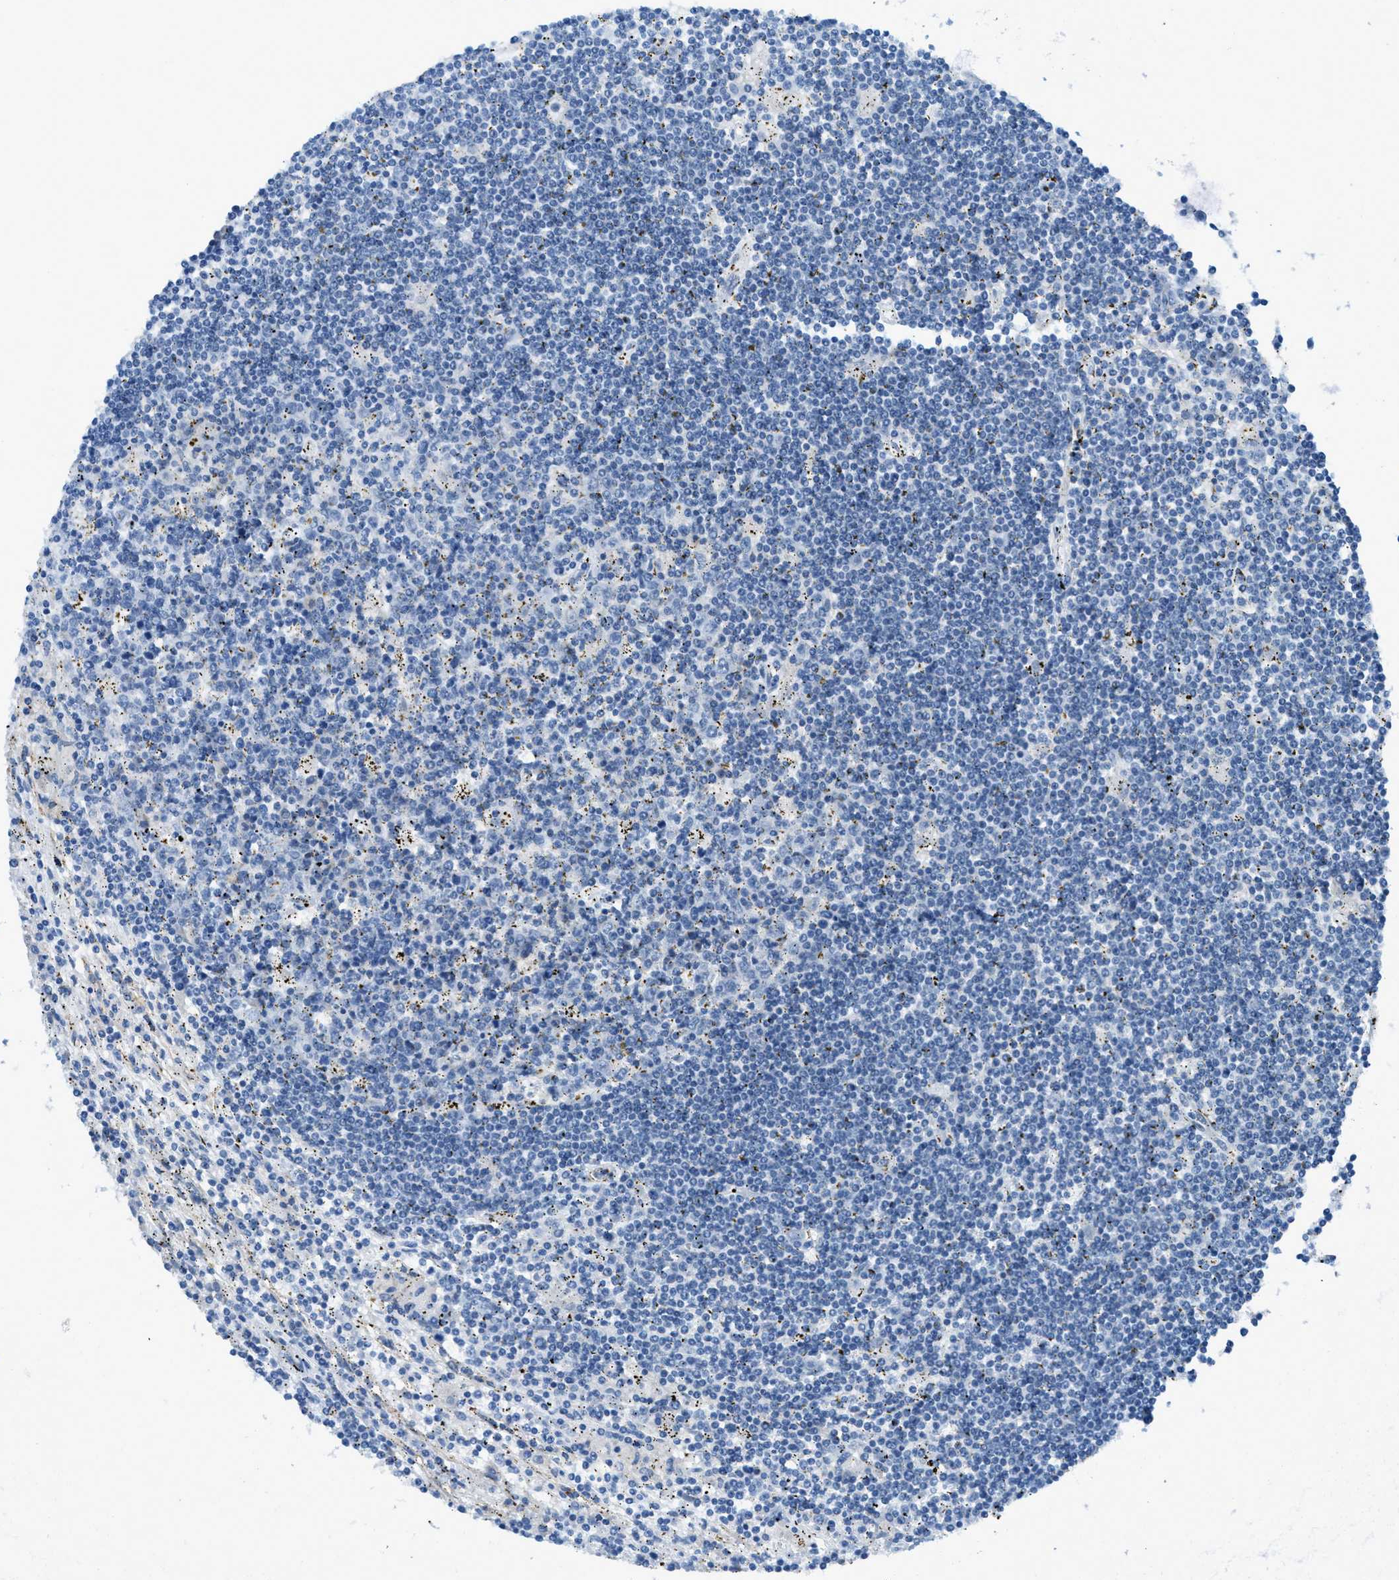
{"staining": {"intensity": "negative", "quantity": "none", "location": "none"}, "tissue": "lymphoma", "cell_type": "Tumor cells", "image_type": "cancer", "snomed": [{"axis": "morphology", "description": "Malignant lymphoma, non-Hodgkin's type, Low grade"}, {"axis": "topography", "description": "Spleen"}], "caption": "Protein analysis of malignant lymphoma, non-Hodgkin's type (low-grade) shows no significant positivity in tumor cells.", "gene": "KLHL8", "patient": {"sex": "male", "age": 76}}